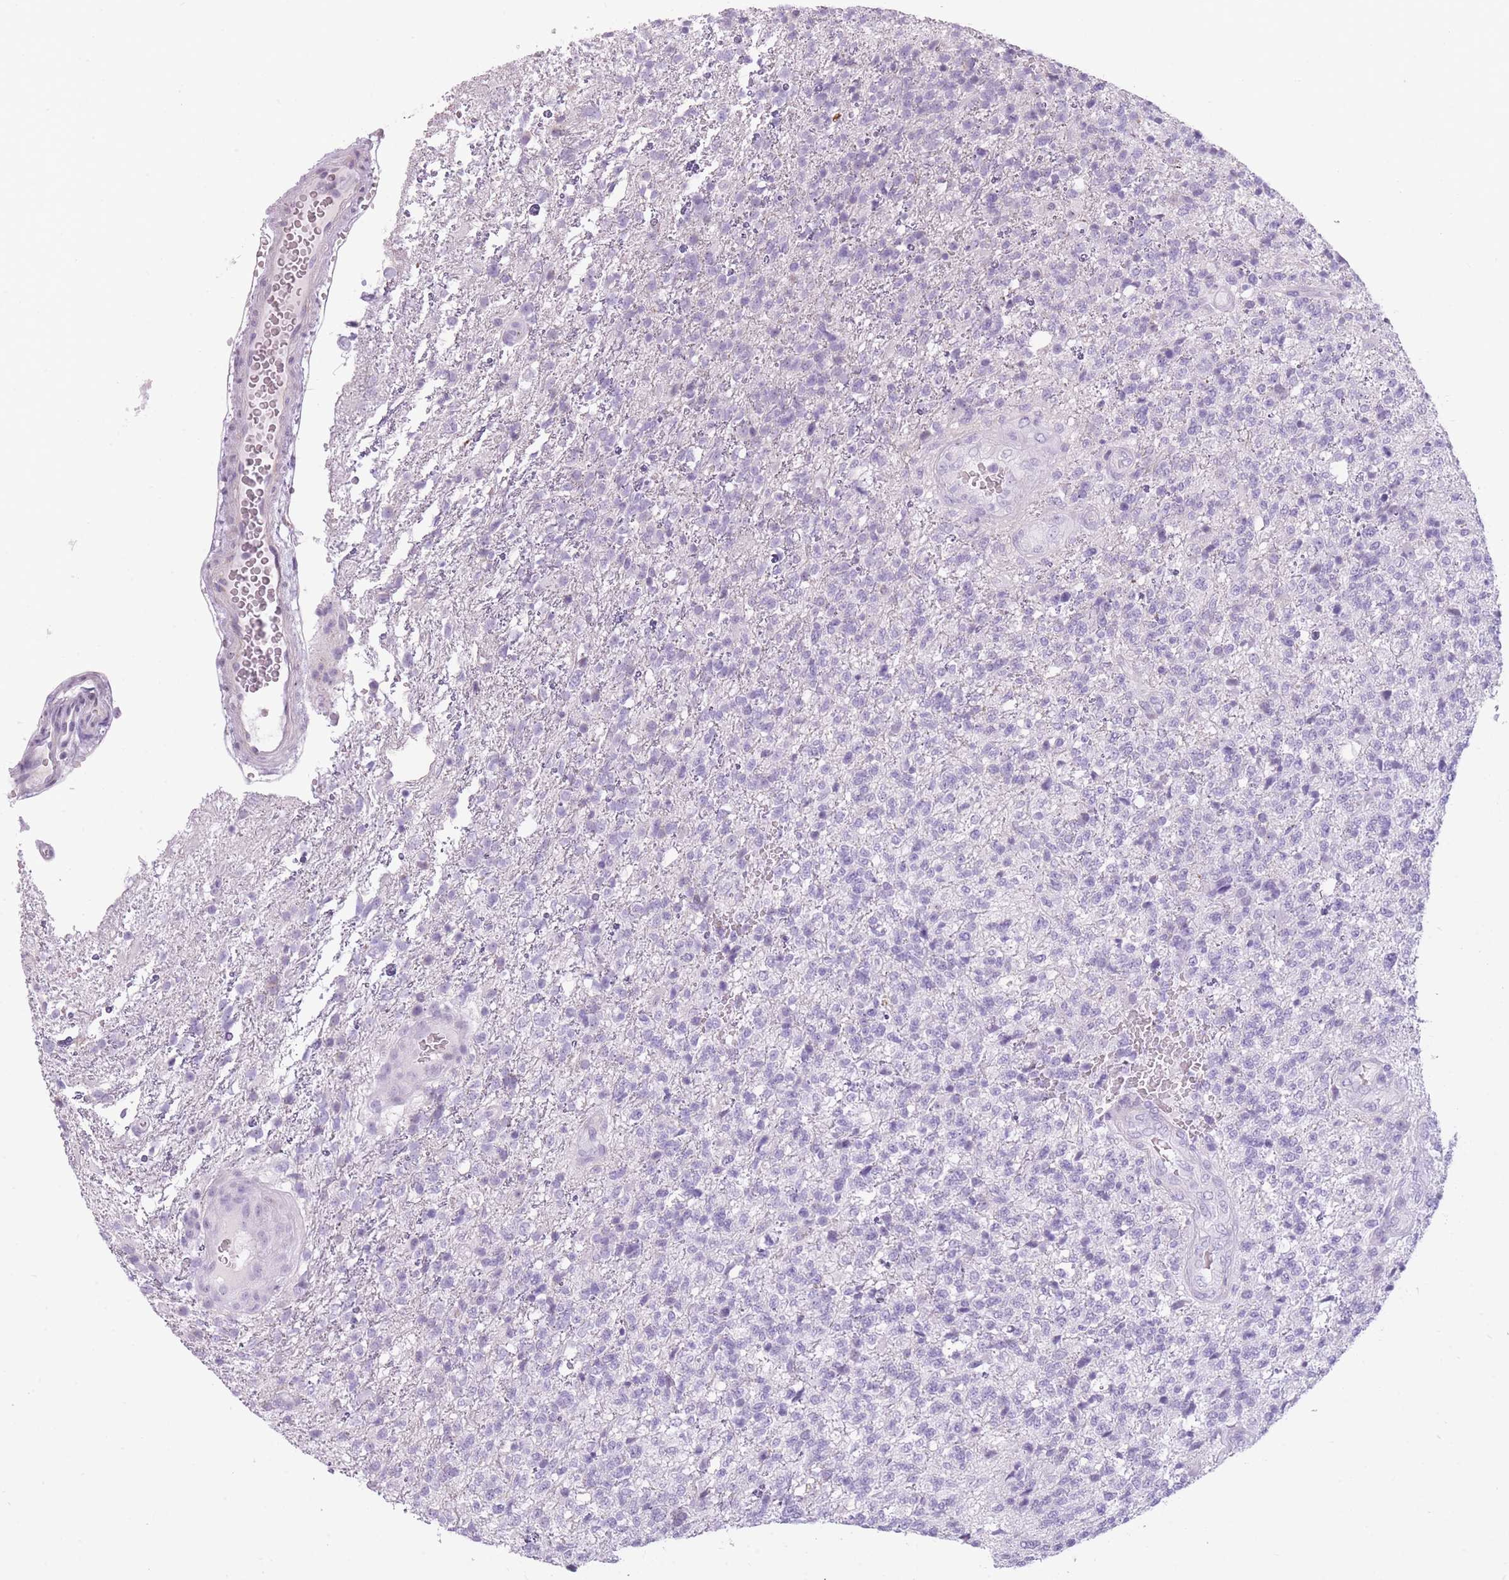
{"staining": {"intensity": "negative", "quantity": "none", "location": "none"}, "tissue": "glioma", "cell_type": "Tumor cells", "image_type": "cancer", "snomed": [{"axis": "morphology", "description": "Glioma, malignant, High grade"}, {"axis": "topography", "description": "Brain"}], "caption": "High power microscopy photomicrograph of an immunohistochemistry (IHC) photomicrograph of glioma, revealing no significant expression in tumor cells.", "gene": "GOLGA6D", "patient": {"sex": "male", "age": 56}}